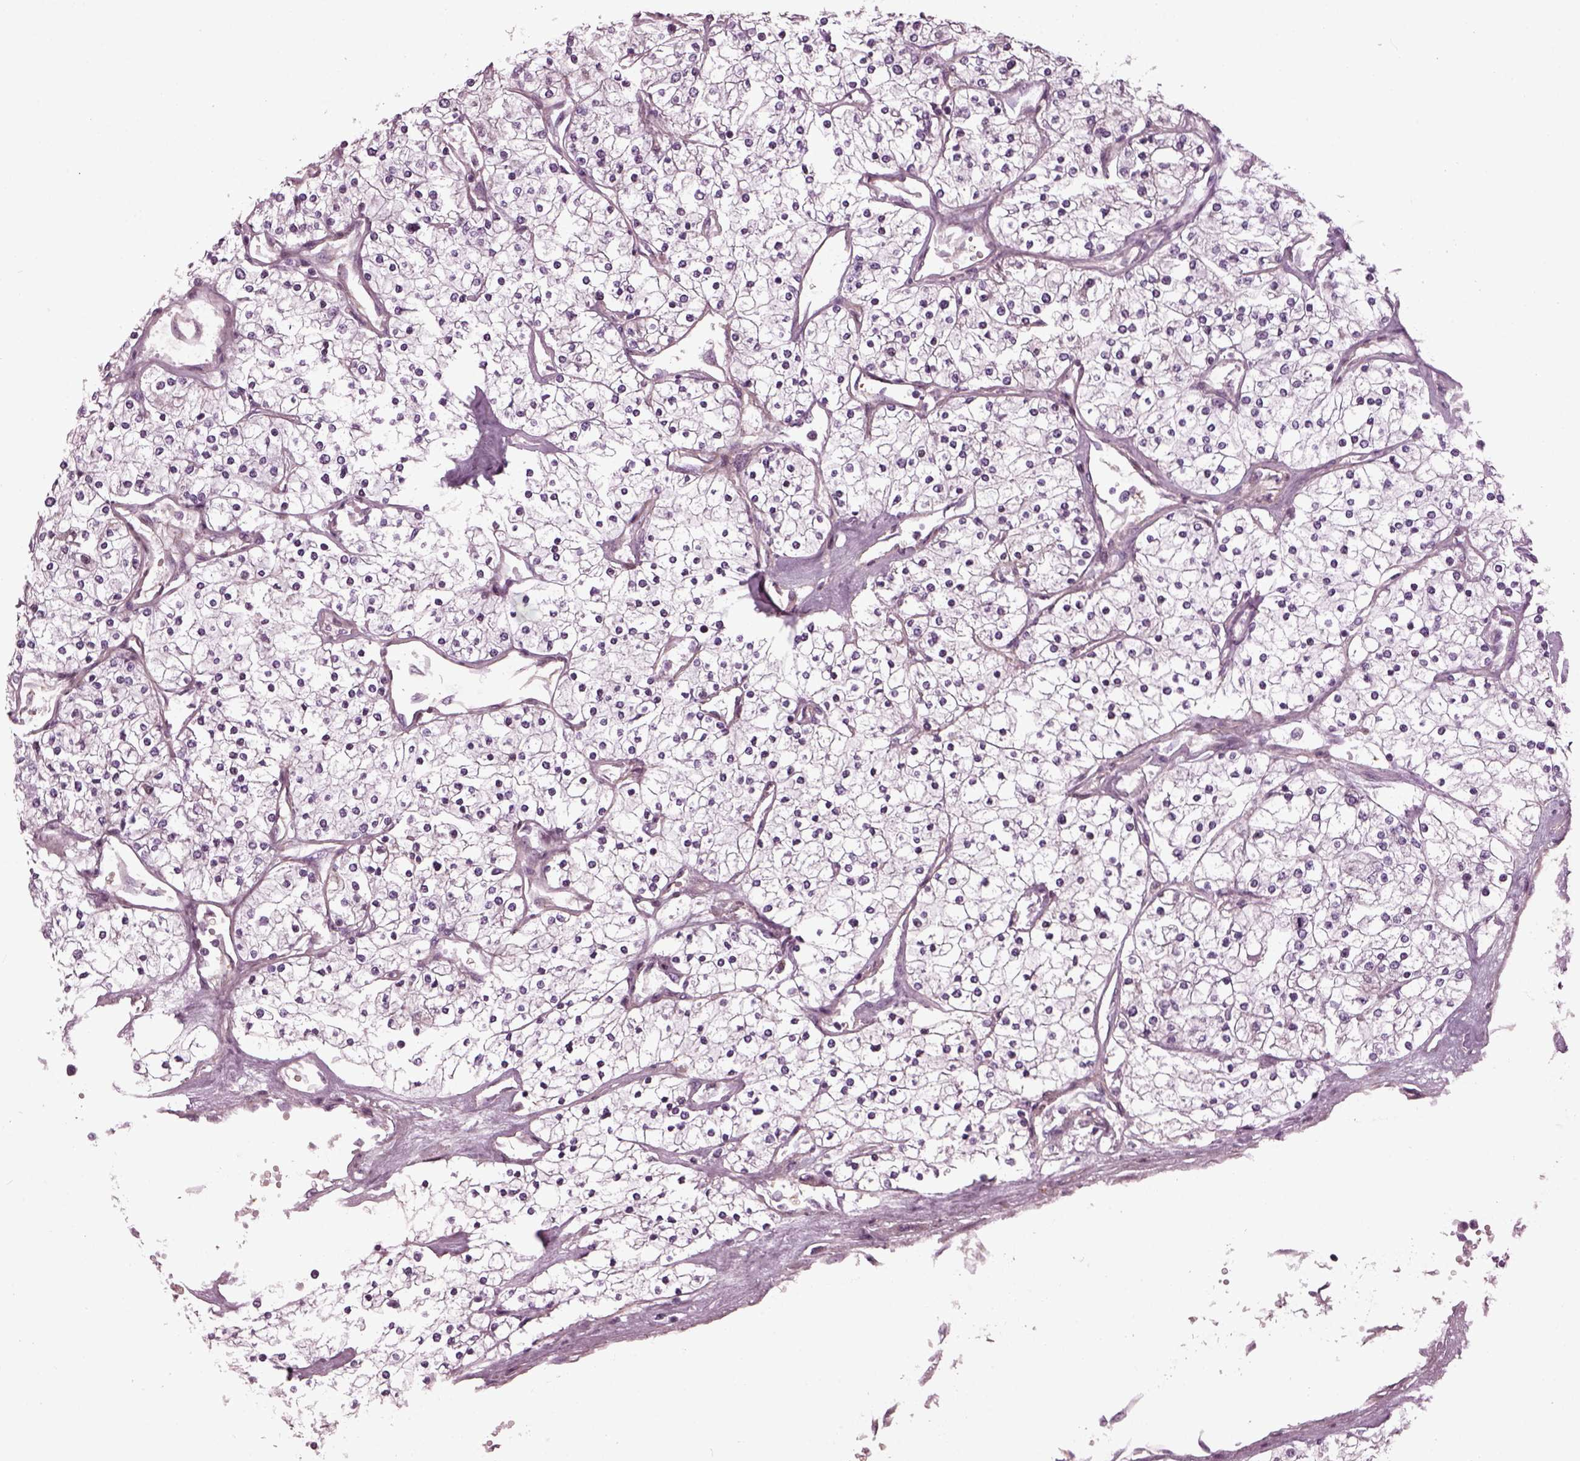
{"staining": {"intensity": "negative", "quantity": "none", "location": "none"}, "tissue": "renal cancer", "cell_type": "Tumor cells", "image_type": "cancer", "snomed": [{"axis": "morphology", "description": "Adenocarcinoma, NOS"}, {"axis": "topography", "description": "Kidney"}], "caption": "The histopathology image demonstrates no staining of tumor cells in renal adenocarcinoma.", "gene": "DPYSL5", "patient": {"sex": "male", "age": 80}}